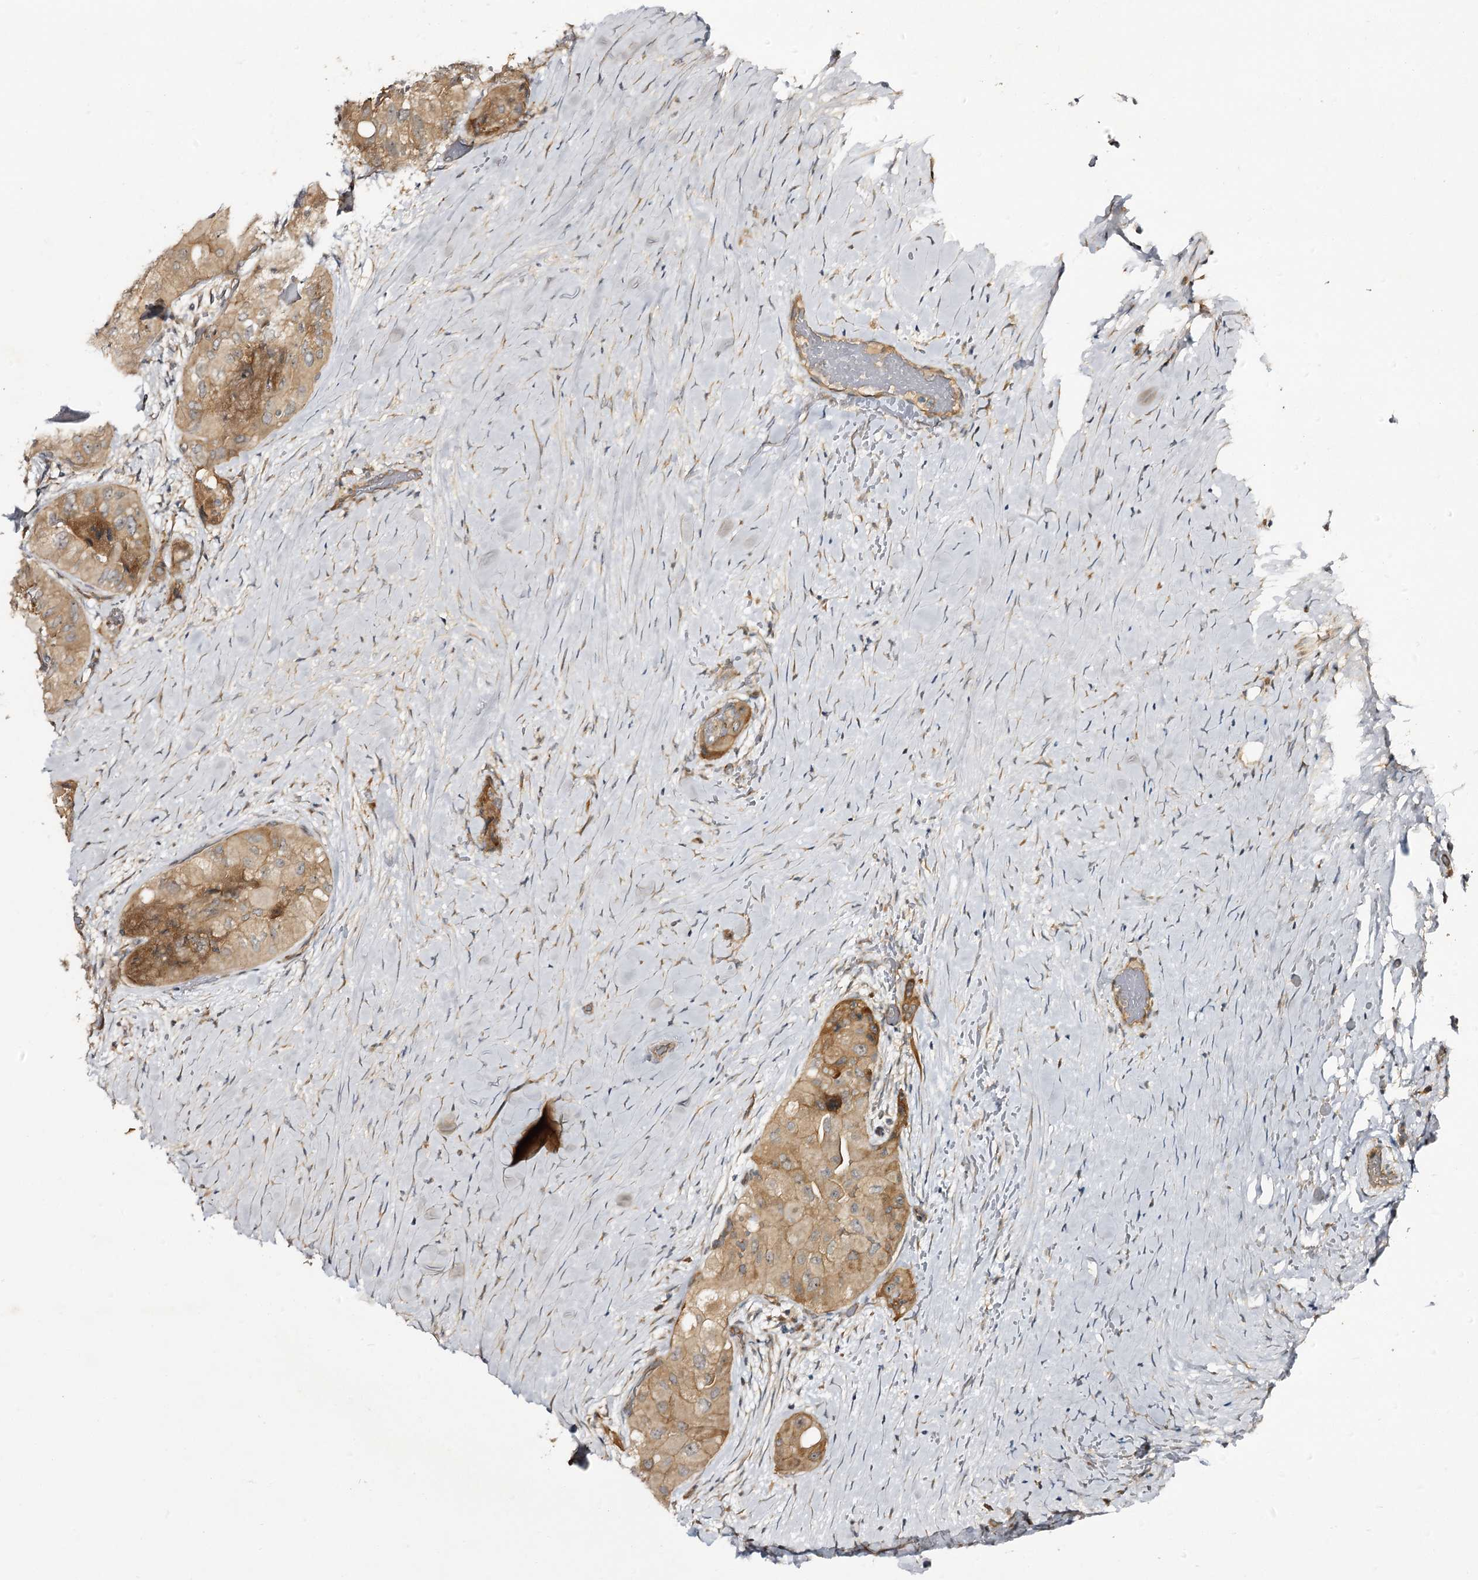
{"staining": {"intensity": "moderate", "quantity": ">75%", "location": "cytoplasmic/membranous"}, "tissue": "thyroid cancer", "cell_type": "Tumor cells", "image_type": "cancer", "snomed": [{"axis": "morphology", "description": "Papillary adenocarcinoma, NOS"}, {"axis": "topography", "description": "Thyroid gland"}], "caption": "This photomicrograph shows thyroid papillary adenocarcinoma stained with immunohistochemistry (IHC) to label a protein in brown. The cytoplasmic/membranous of tumor cells show moderate positivity for the protein. Nuclei are counter-stained blue.", "gene": "C11orf80", "patient": {"sex": "female", "age": 59}}